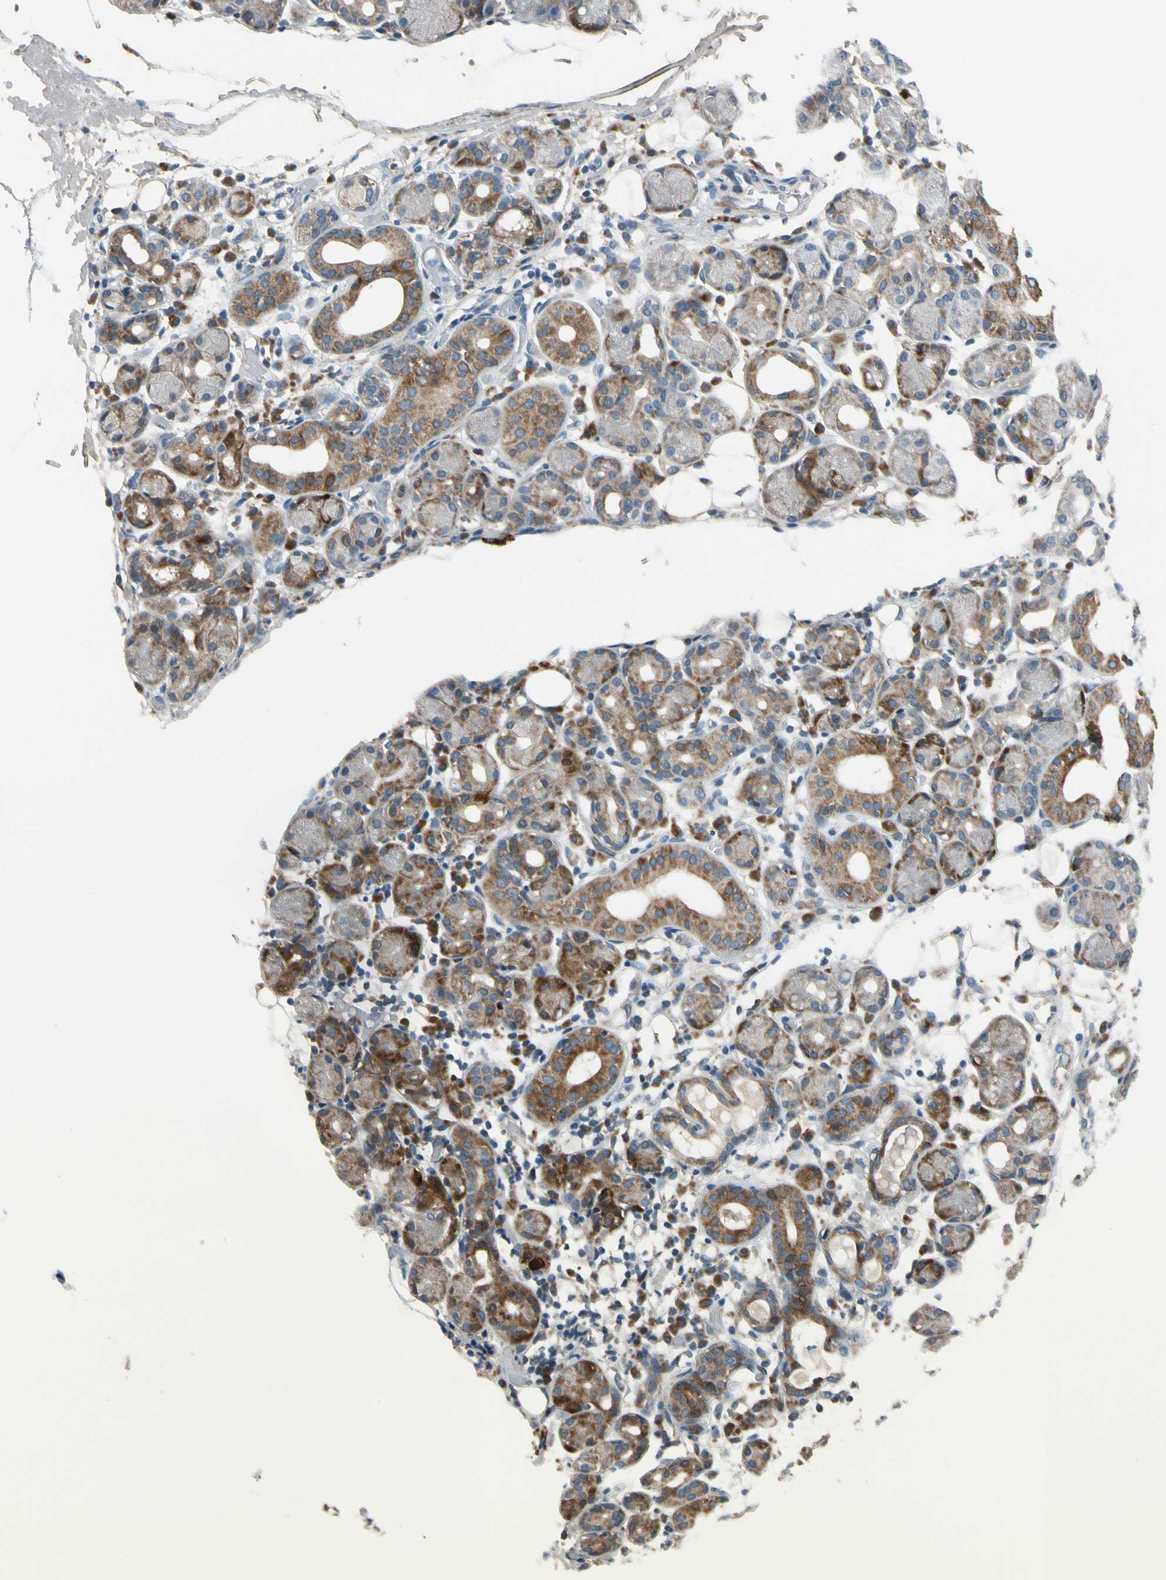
{"staining": {"intensity": "moderate", "quantity": ">75%", "location": "cytoplasmic/membranous"}, "tissue": "salivary gland", "cell_type": "Glandular cells", "image_type": "normal", "snomed": [{"axis": "morphology", "description": "Normal tissue, NOS"}, {"axis": "topography", "description": "Salivary gland"}, {"axis": "topography", "description": "Peripheral nerve tissue"}], "caption": "High-power microscopy captured an IHC image of normal salivary gland, revealing moderate cytoplasmic/membranous positivity in about >75% of glandular cells. The staining was performed using DAB, with brown indicating positive protein expression. Nuclei are stained blue with hematoxylin.", "gene": "MST1R", "patient": {"sex": "male", "age": 62}}